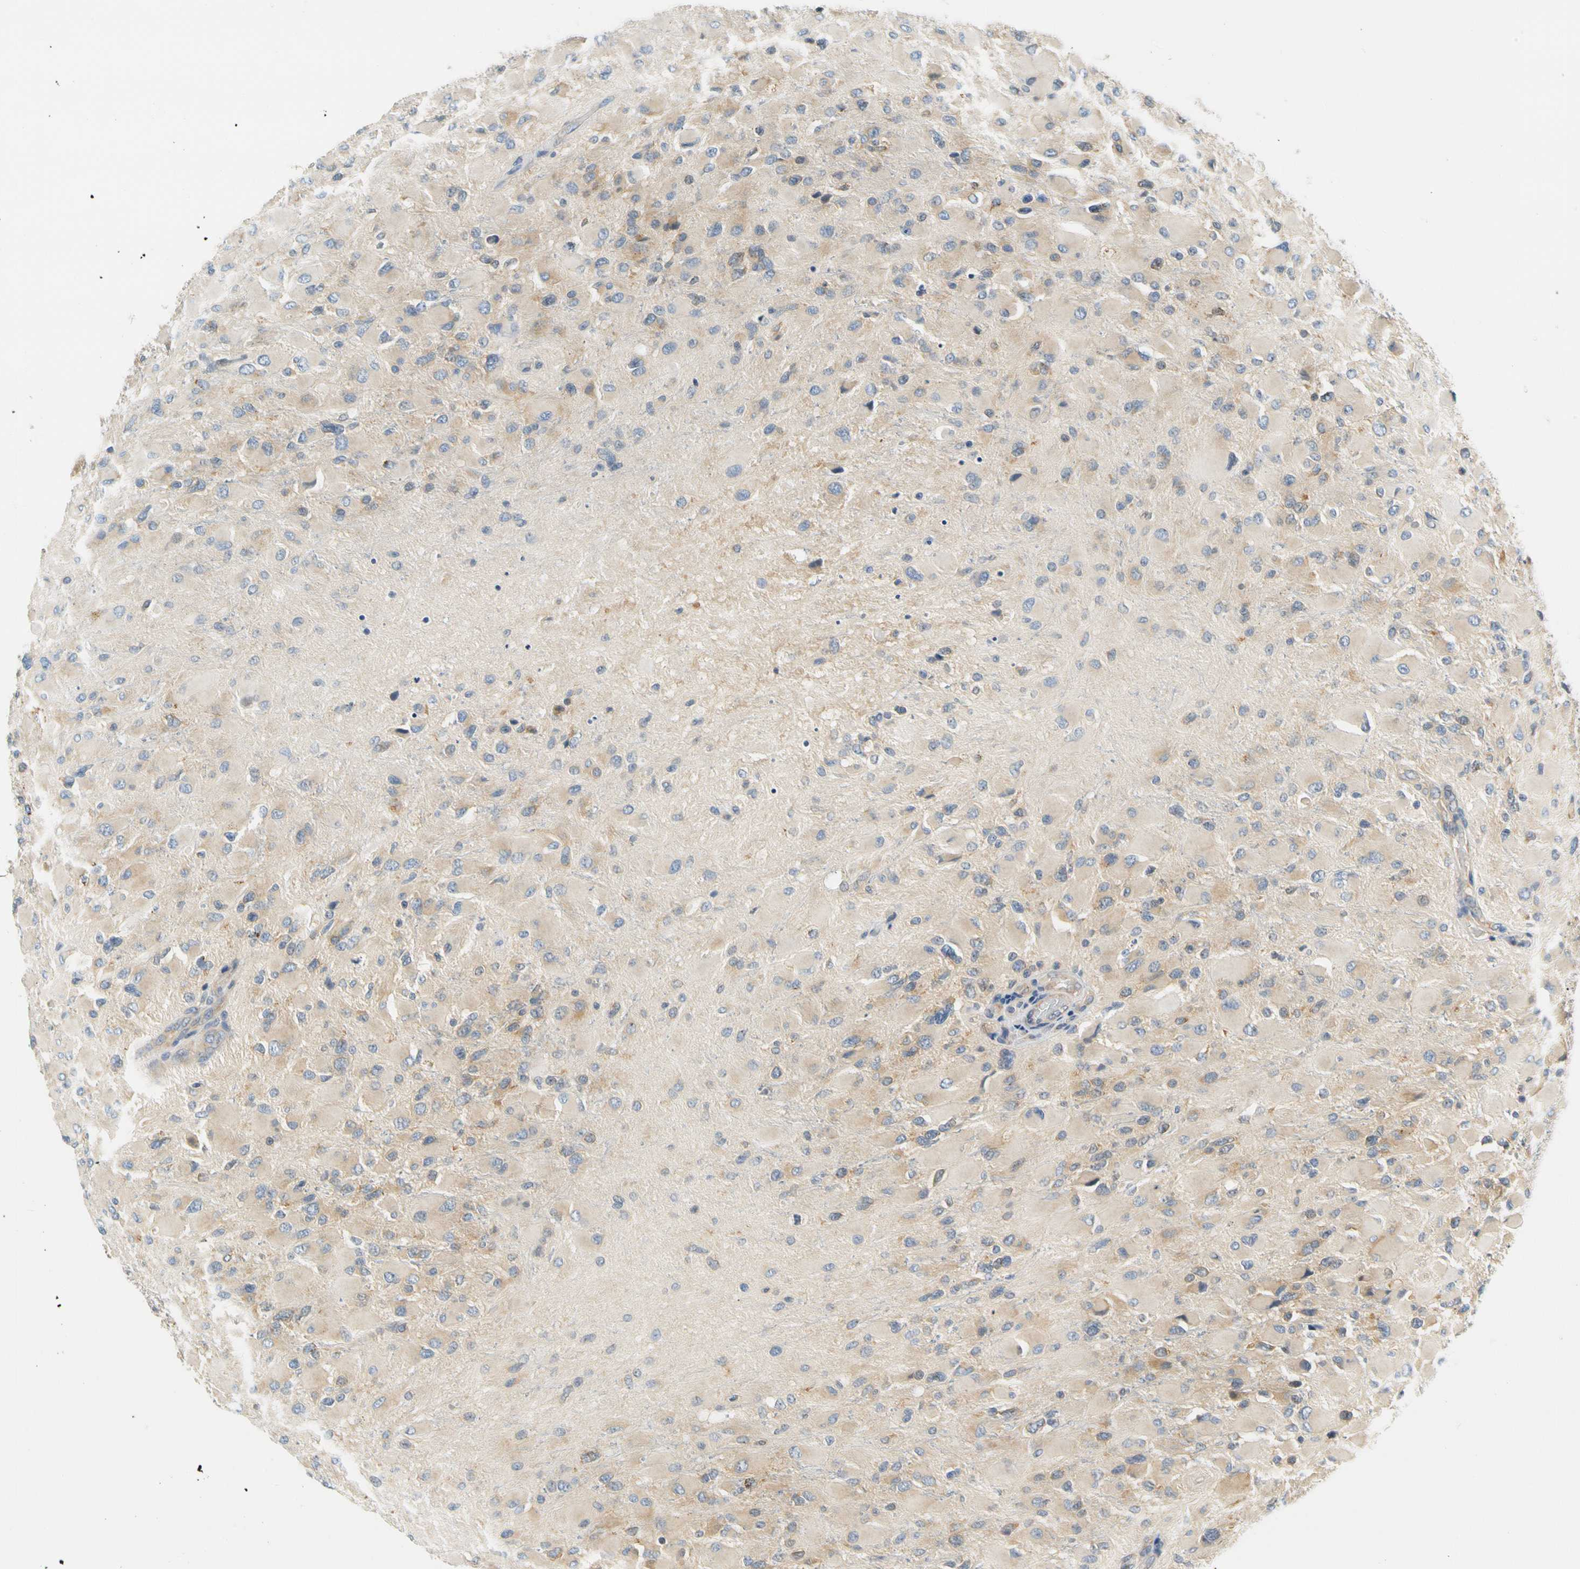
{"staining": {"intensity": "weak", "quantity": "25%-75%", "location": "cytoplasmic/membranous"}, "tissue": "glioma", "cell_type": "Tumor cells", "image_type": "cancer", "snomed": [{"axis": "morphology", "description": "Glioma, malignant, High grade"}, {"axis": "topography", "description": "Cerebral cortex"}], "caption": "Weak cytoplasmic/membranous staining for a protein is seen in about 25%-75% of tumor cells of glioma using immunohistochemistry (IHC).", "gene": "LRRC47", "patient": {"sex": "female", "age": 36}}